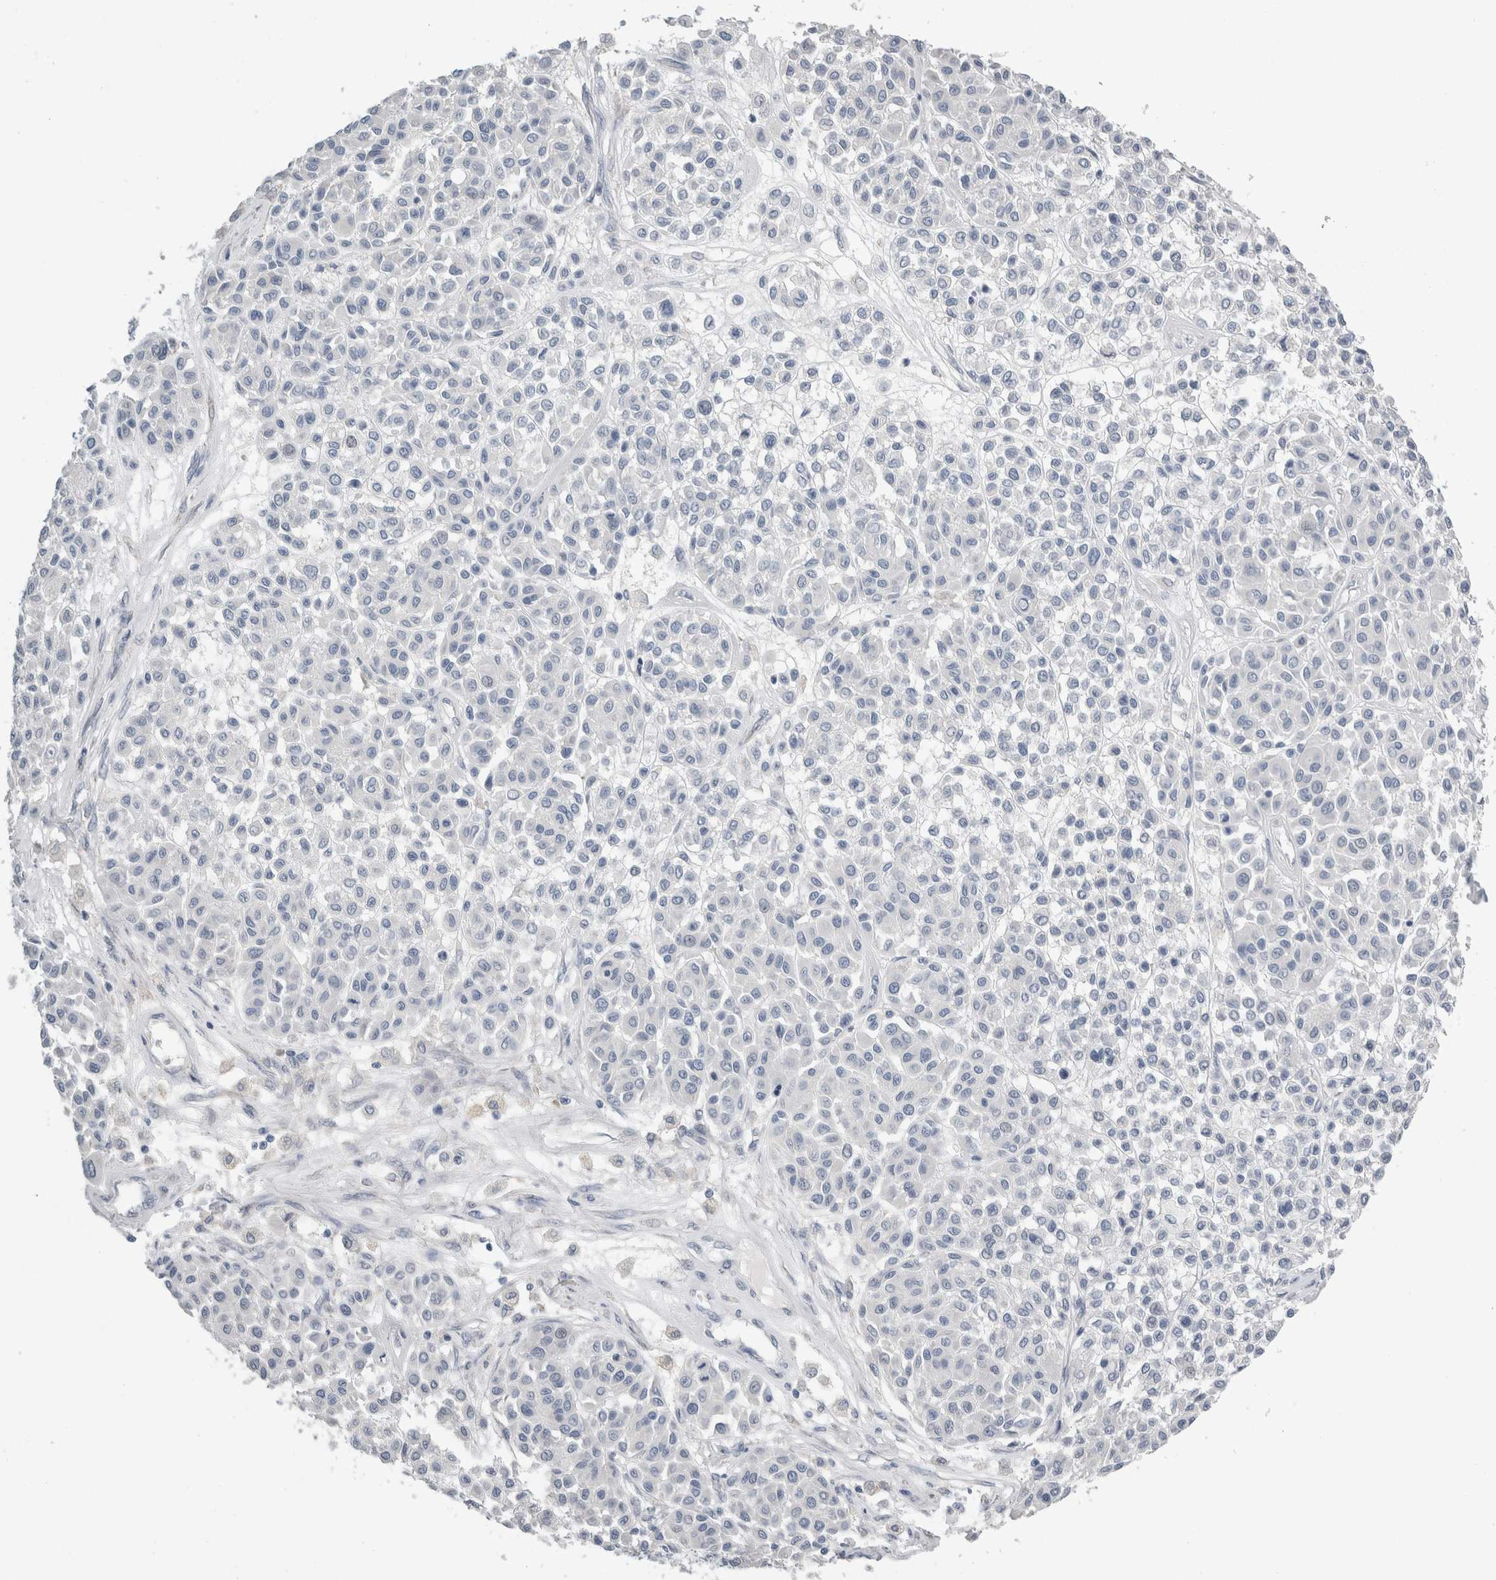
{"staining": {"intensity": "negative", "quantity": "none", "location": "none"}, "tissue": "melanoma", "cell_type": "Tumor cells", "image_type": "cancer", "snomed": [{"axis": "morphology", "description": "Malignant melanoma, Metastatic site"}, {"axis": "topography", "description": "Soft tissue"}], "caption": "Photomicrograph shows no significant protein staining in tumor cells of melanoma.", "gene": "NEFM", "patient": {"sex": "male", "age": 41}}